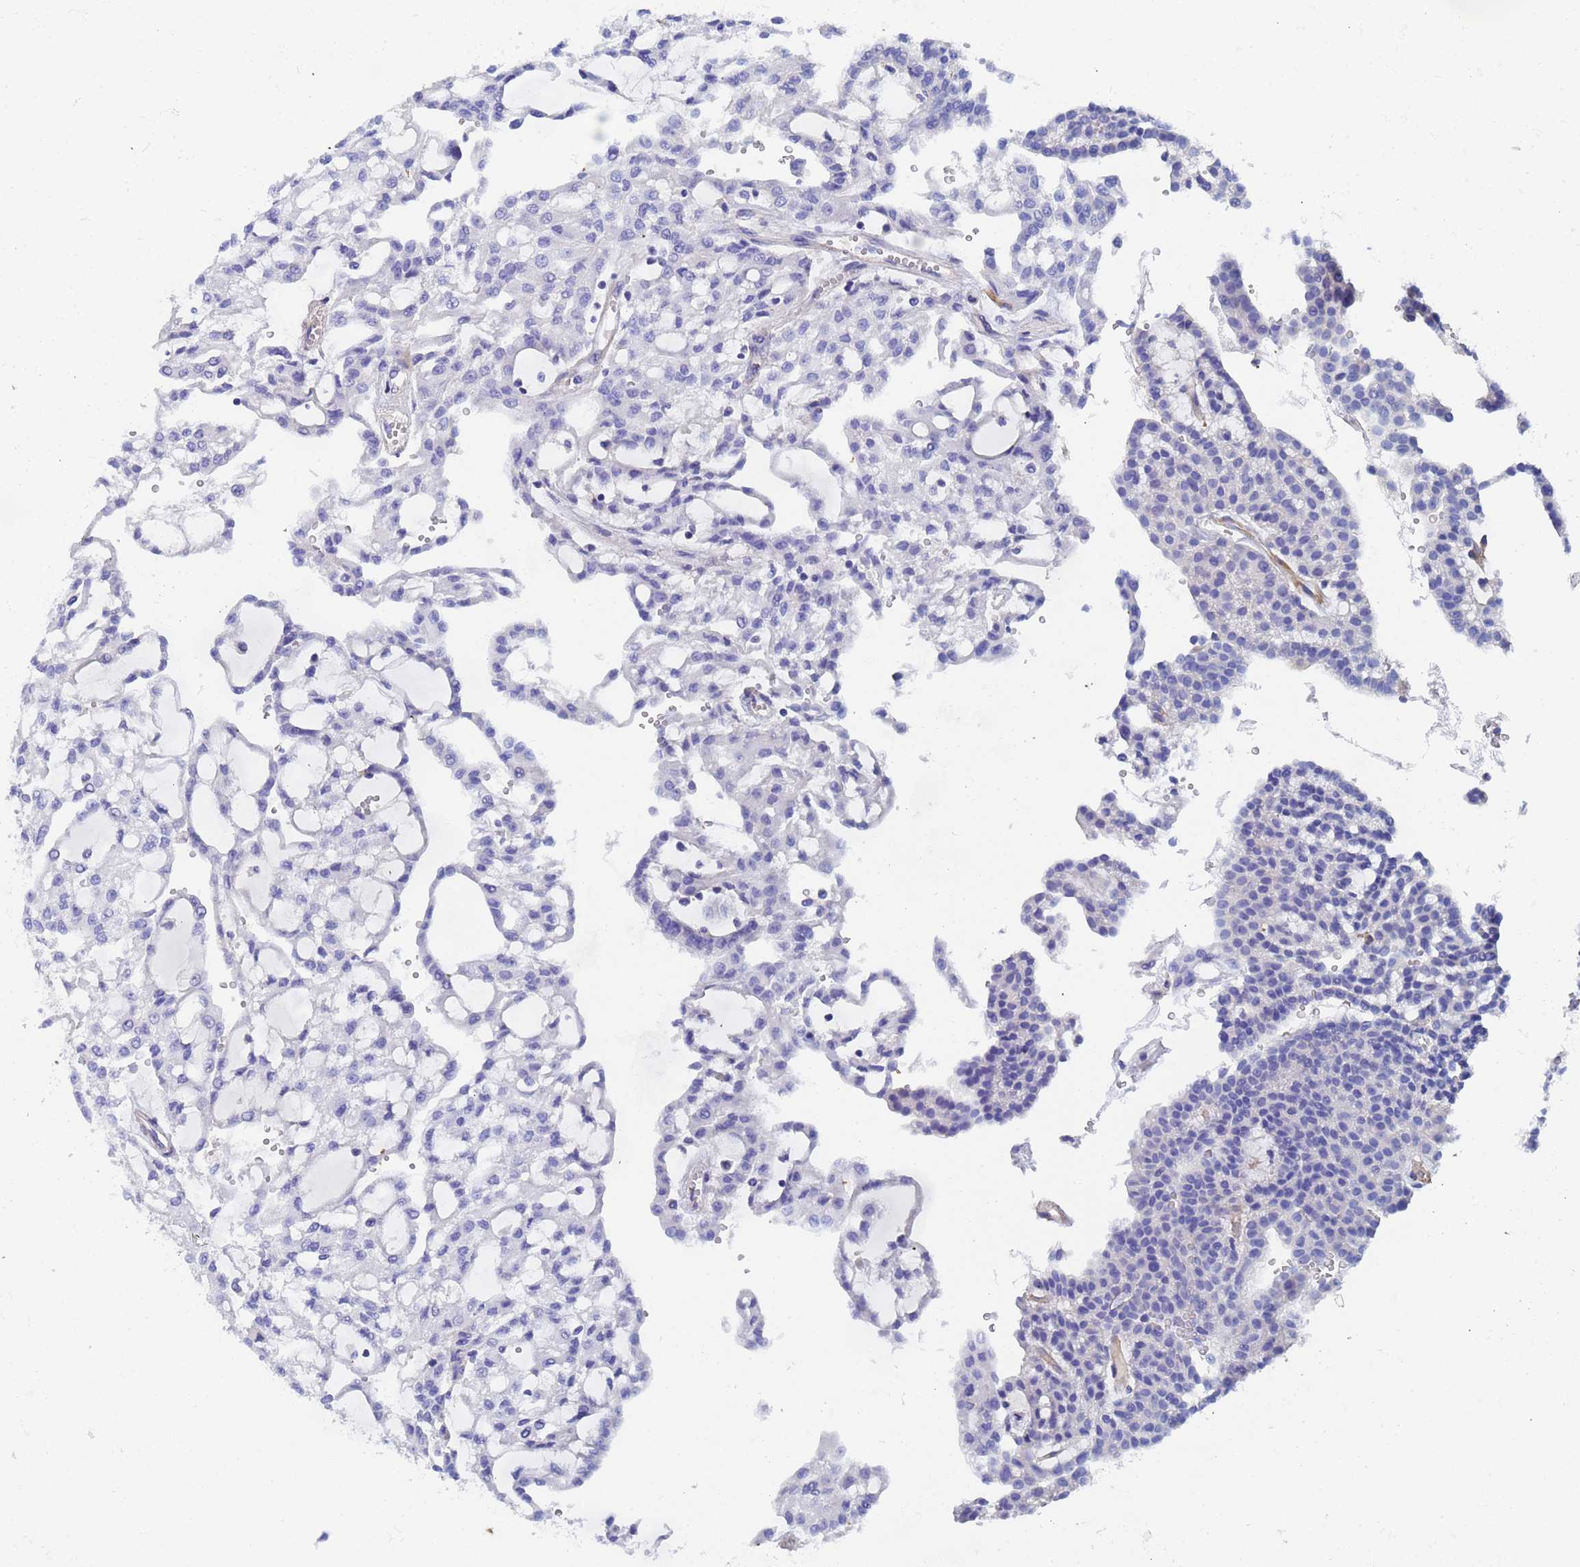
{"staining": {"intensity": "negative", "quantity": "none", "location": "none"}, "tissue": "renal cancer", "cell_type": "Tumor cells", "image_type": "cancer", "snomed": [{"axis": "morphology", "description": "Adenocarcinoma, NOS"}, {"axis": "topography", "description": "Kidney"}], "caption": "High magnification brightfield microscopy of renal cancer (adenocarcinoma) stained with DAB (brown) and counterstained with hematoxylin (blue): tumor cells show no significant expression.", "gene": "CST4", "patient": {"sex": "male", "age": 63}}